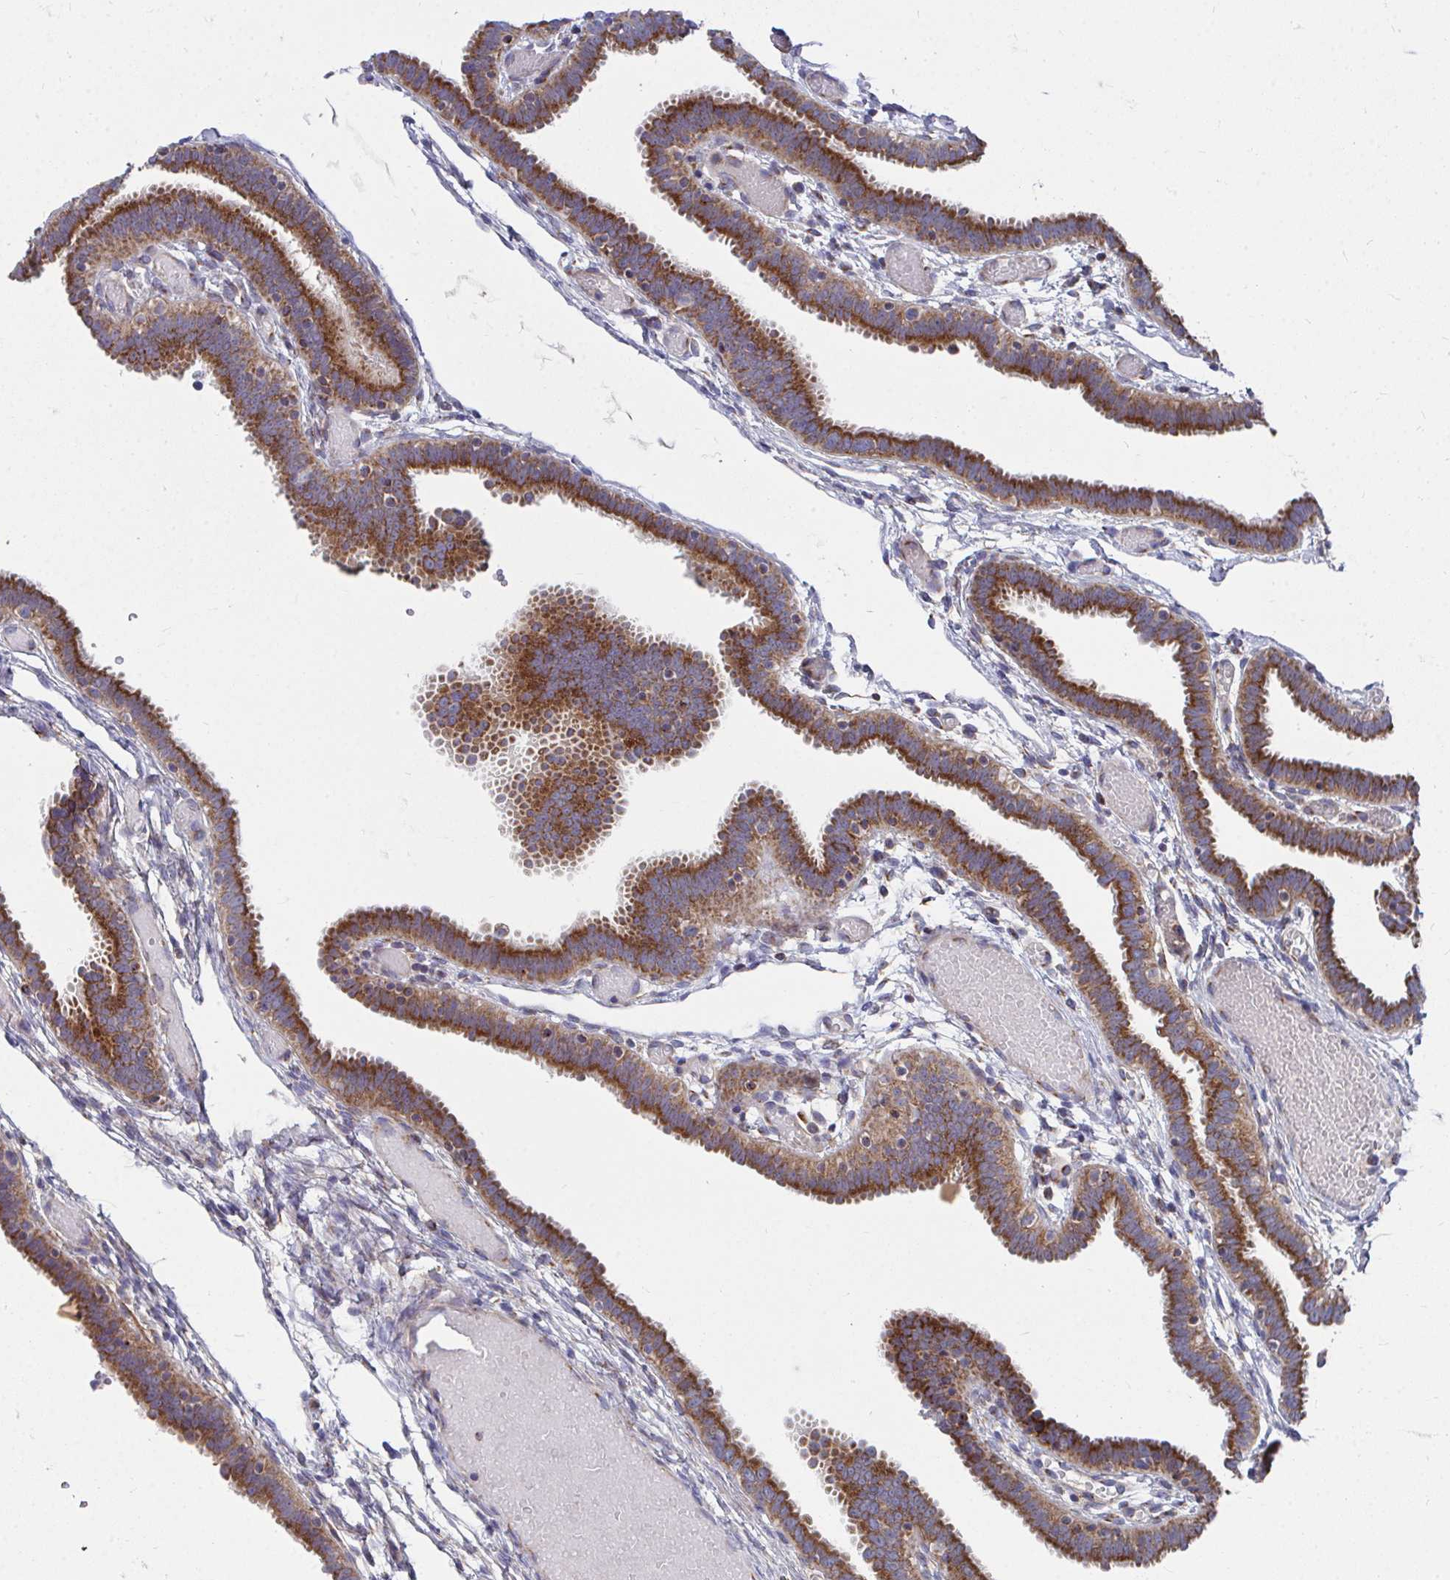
{"staining": {"intensity": "moderate", "quantity": ">75%", "location": "cytoplasmic/membranous"}, "tissue": "fallopian tube", "cell_type": "Glandular cells", "image_type": "normal", "snomed": [{"axis": "morphology", "description": "Normal tissue, NOS"}, {"axis": "topography", "description": "Fallopian tube"}], "caption": "This image reveals immunohistochemistry (IHC) staining of unremarkable human fallopian tube, with medium moderate cytoplasmic/membranous staining in approximately >75% of glandular cells.", "gene": "PEX3", "patient": {"sex": "female", "age": 37}}